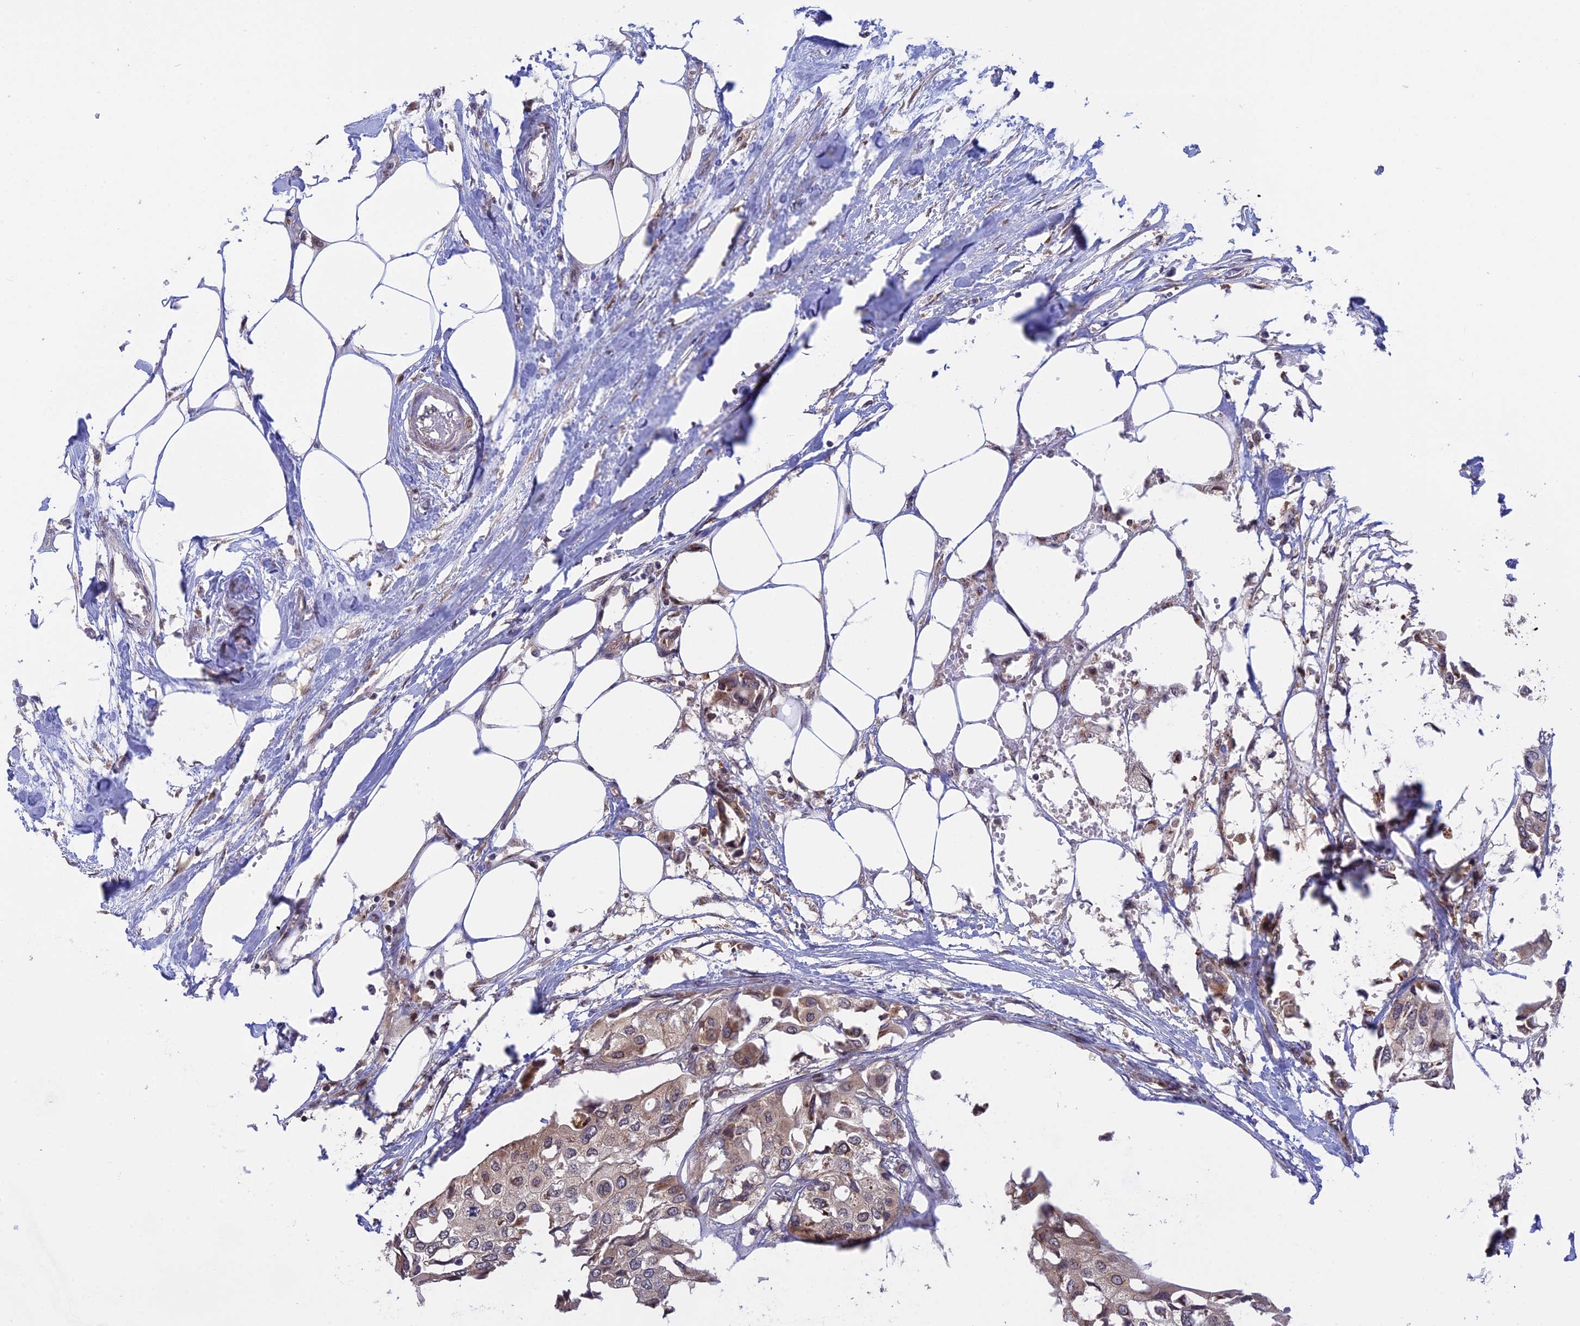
{"staining": {"intensity": "weak", "quantity": "<25%", "location": "cytoplasmic/membranous"}, "tissue": "urothelial cancer", "cell_type": "Tumor cells", "image_type": "cancer", "snomed": [{"axis": "morphology", "description": "Urothelial carcinoma, High grade"}, {"axis": "topography", "description": "Urinary bladder"}], "caption": "Urothelial cancer was stained to show a protein in brown. There is no significant staining in tumor cells. (DAB (3,3'-diaminobenzidine) immunohistochemistry (IHC), high magnification).", "gene": "GSKIP", "patient": {"sex": "male", "age": 64}}